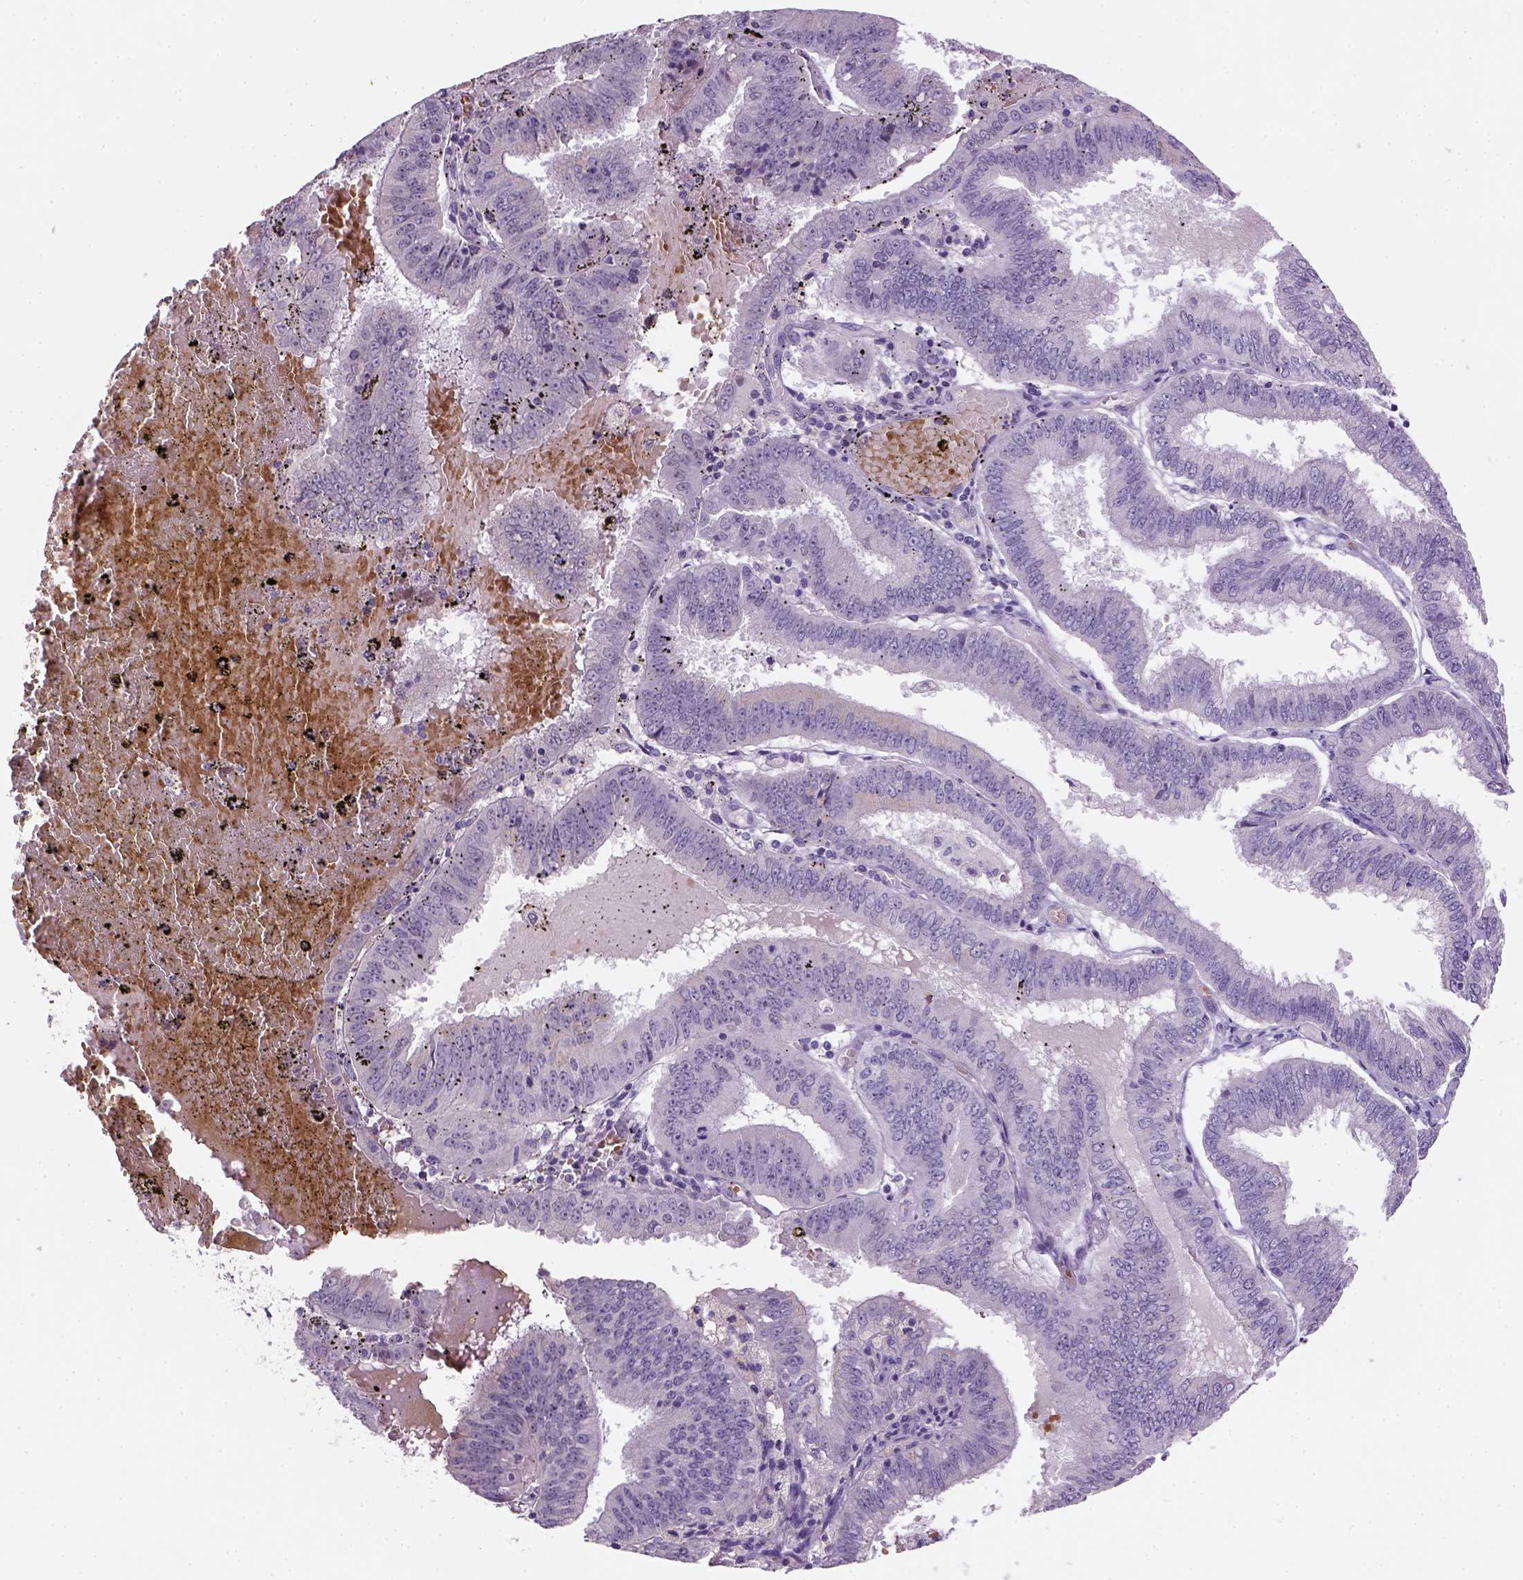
{"staining": {"intensity": "negative", "quantity": "none", "location": "none"}, "tissue": "endometrial cancer", "cell_type": "Tumor cells", "image_type": "cancer", "snomed": [{"axis": "morphology", "description": "Adenocarcinoma, NOS"}, {"axis": "topography", "description": "Endometrium"}], "caption": "The immunohistochemistry image has no significant expression in tumor cells of endometrial adenocarcinoma tissue.", "gene": "ZMAT4", "patient": {"sex": "female", "age": 66}}